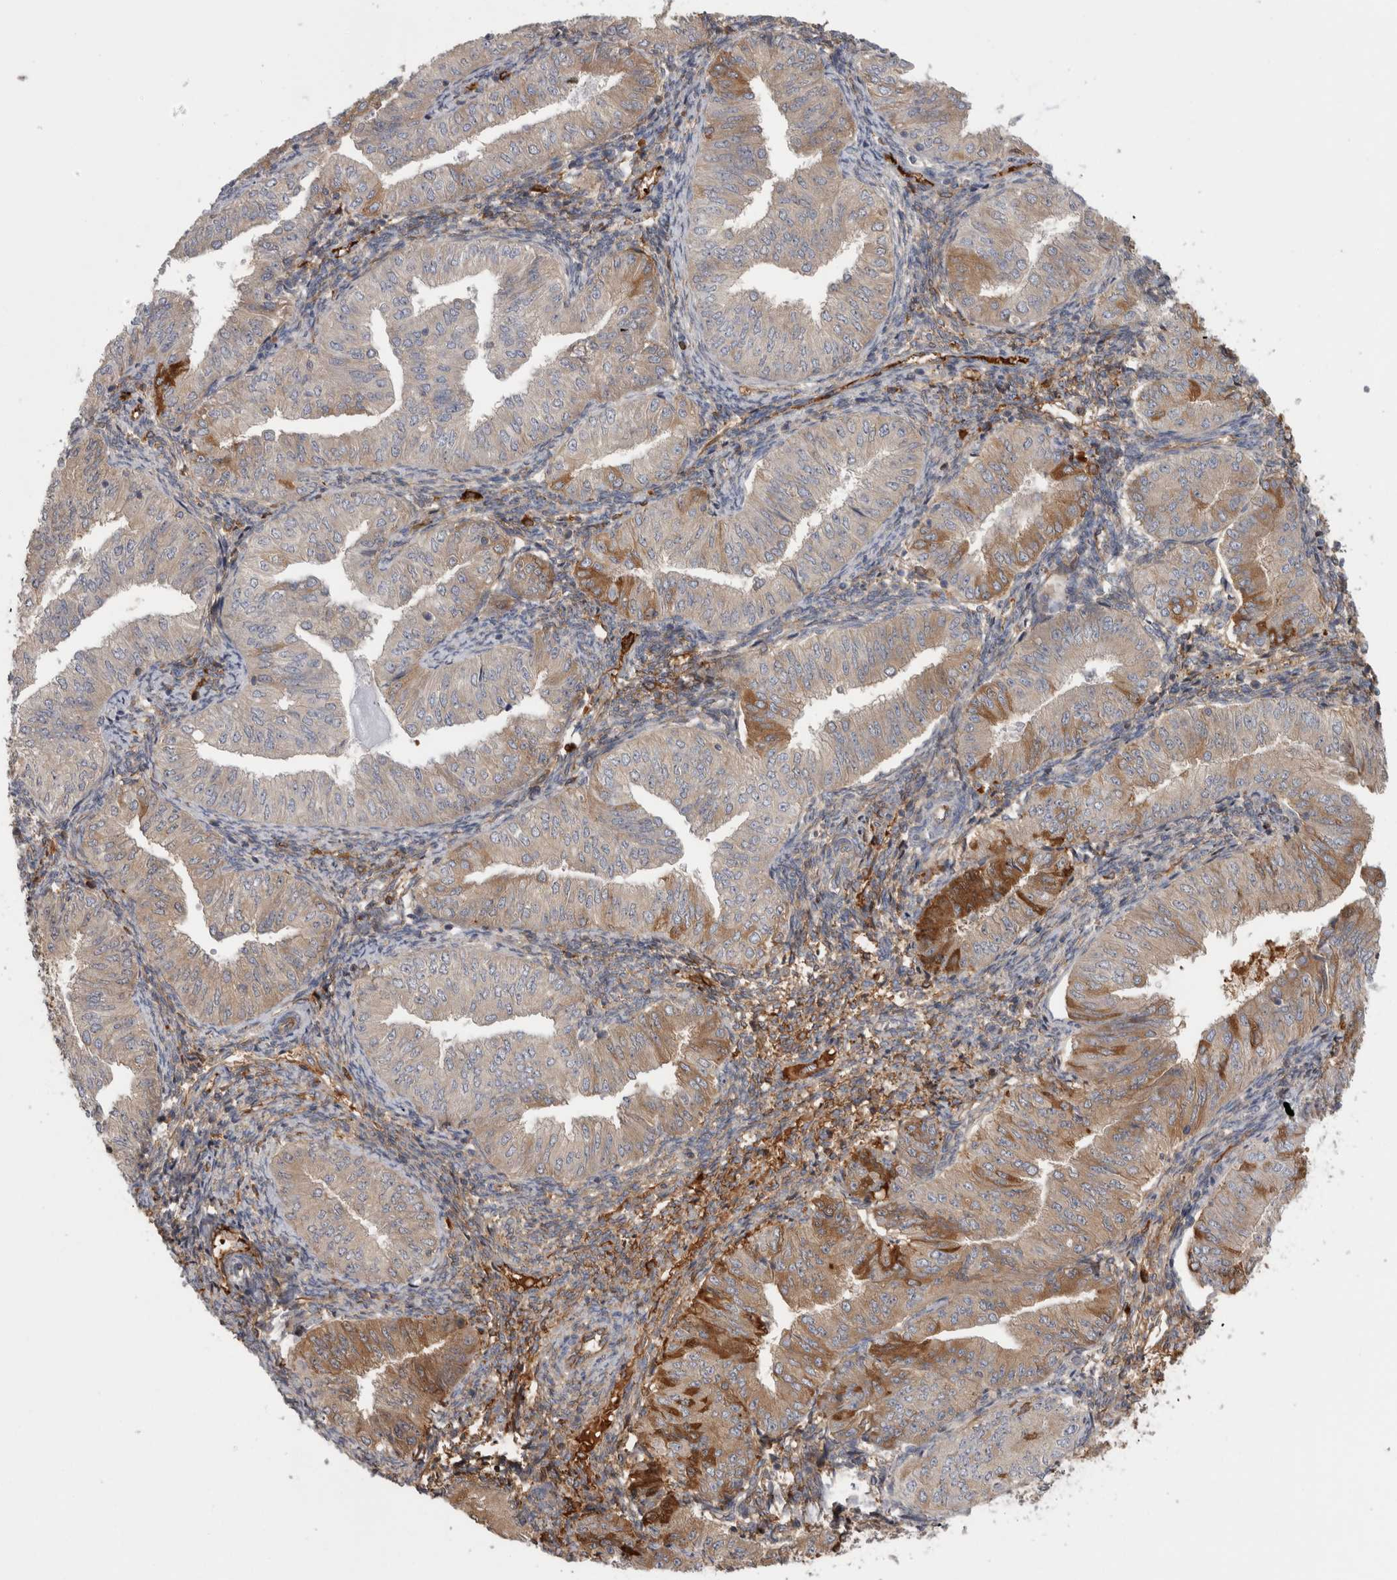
{"staining": {"intensity": "moderate", "quantity": "<25%", "location": "cytoplasmic/membranous"}, "tissue": "endometrial cancer", "cell_type": "Tumor cells", "image_type": "cancer", "snomed": [{"axis": "morphology", "description": "Normal tissue, NOS"}, {"axis": "morphology", "description": "Adenocarcinoma, NOS"}, {"axis": "topography", "description": "Endometrium"}], "caption": "About <25% of tumor cells in endometrial adenocarcinoma demonstrate moderate cytoplasmic/membranous protein positivity as visualized by brown immunohistochemical staining.", "gene": "TBCE", "patient": {"sex": "female", "age": 53}}